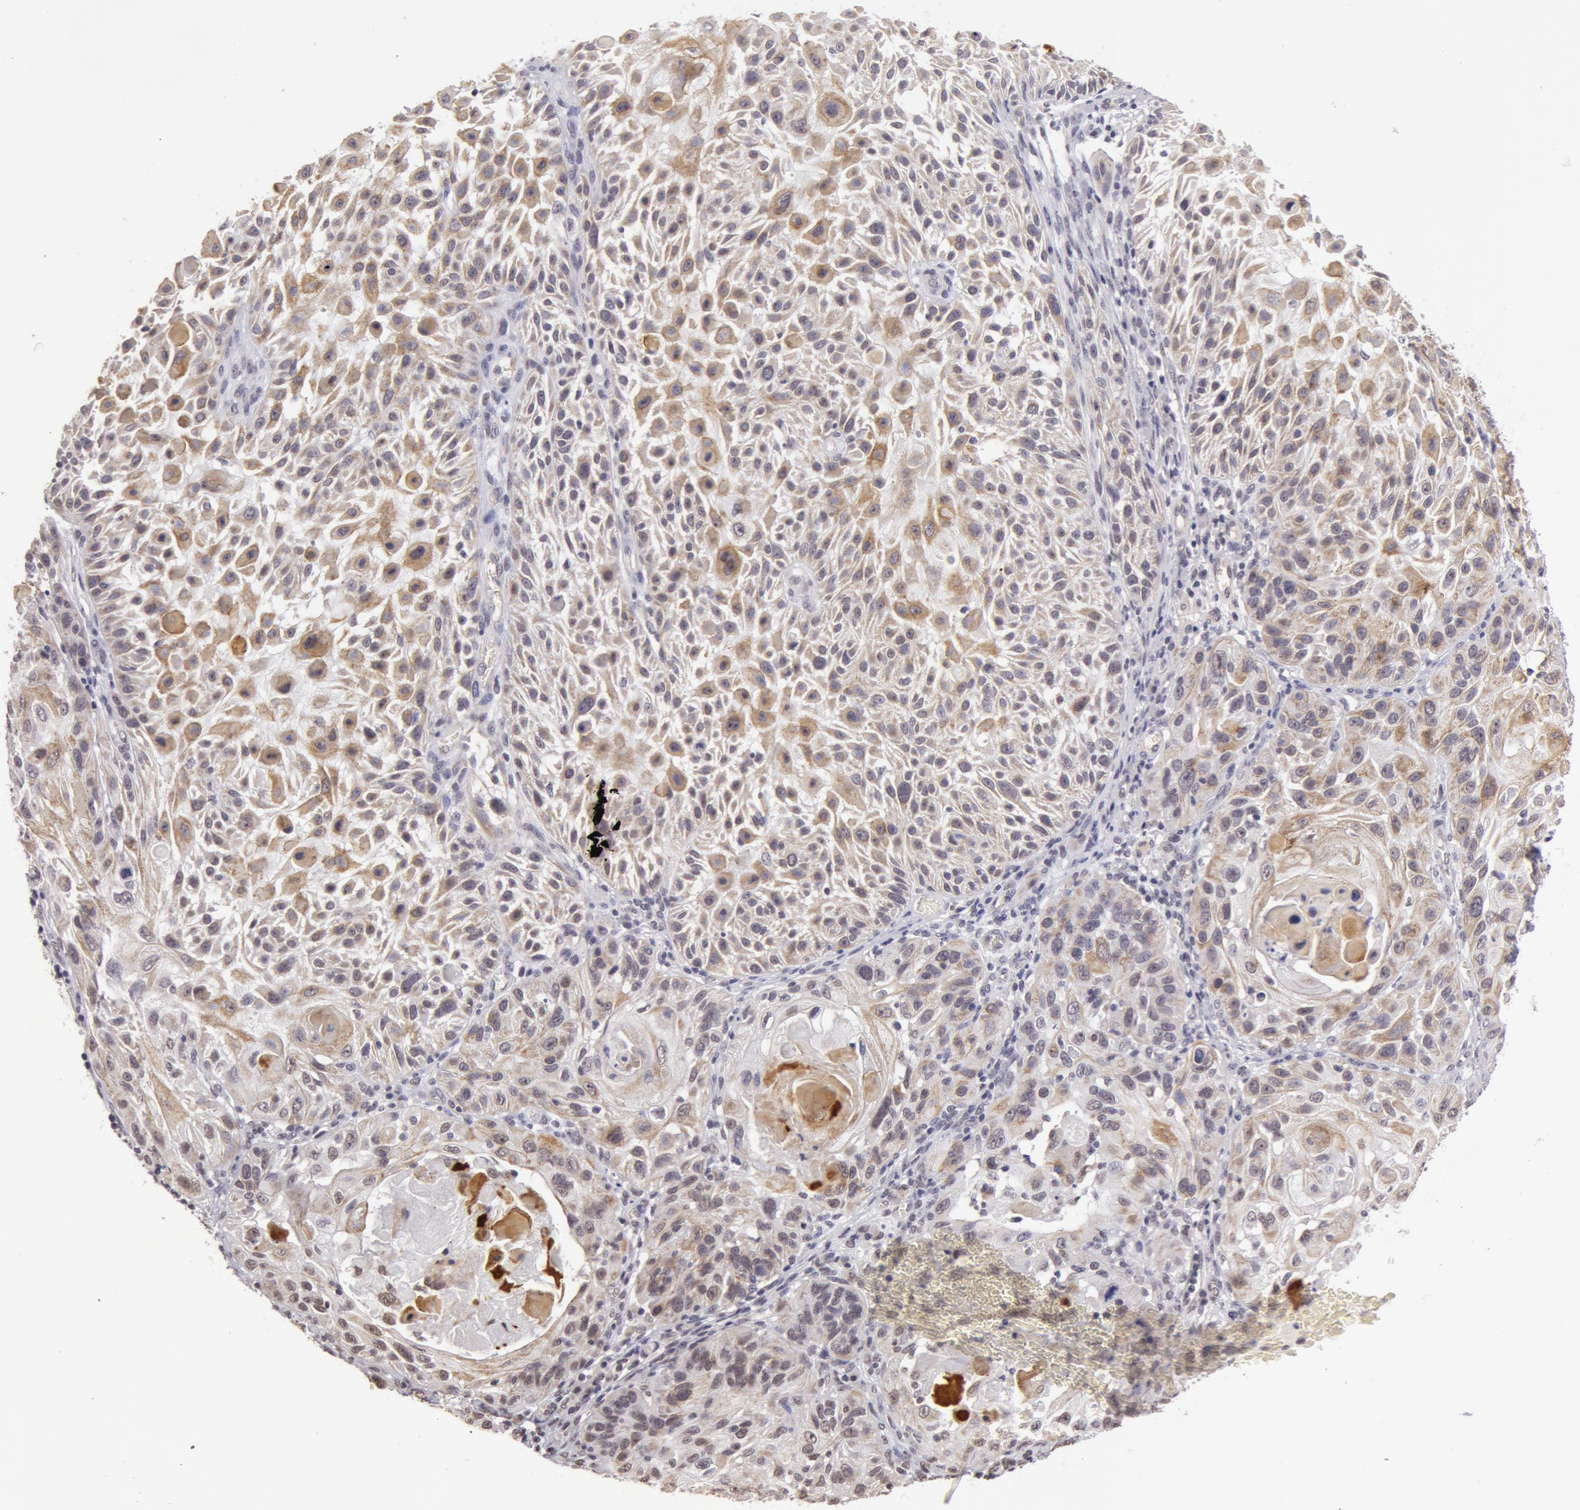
{"staining": {"intensity": "moderate", "quantity": "25%-75%", "location": "cytoplasmic/membranous"}, "tissue": "skin cancer", "cell_type": "Tumor cells", "image_type": "cancer", "snomed": [{"axis": "morphology", "description": "Squamous cell carcinoma, NOS"}, {"axis": "topography", "description": "Skin"}], "caption": "Protein positivity by IHC reveals moderate cytoplasmic/membranous positivity in approximately 25%-75% of tumor cells in skin squamous cell carcinoma. The staining is performed using DAB brown chromogen to label protein expression. The nuclei are counter-stained blue using hematoxylin.", "gene": "VRTN", "patient": {"sex": "female", "age": 89}}